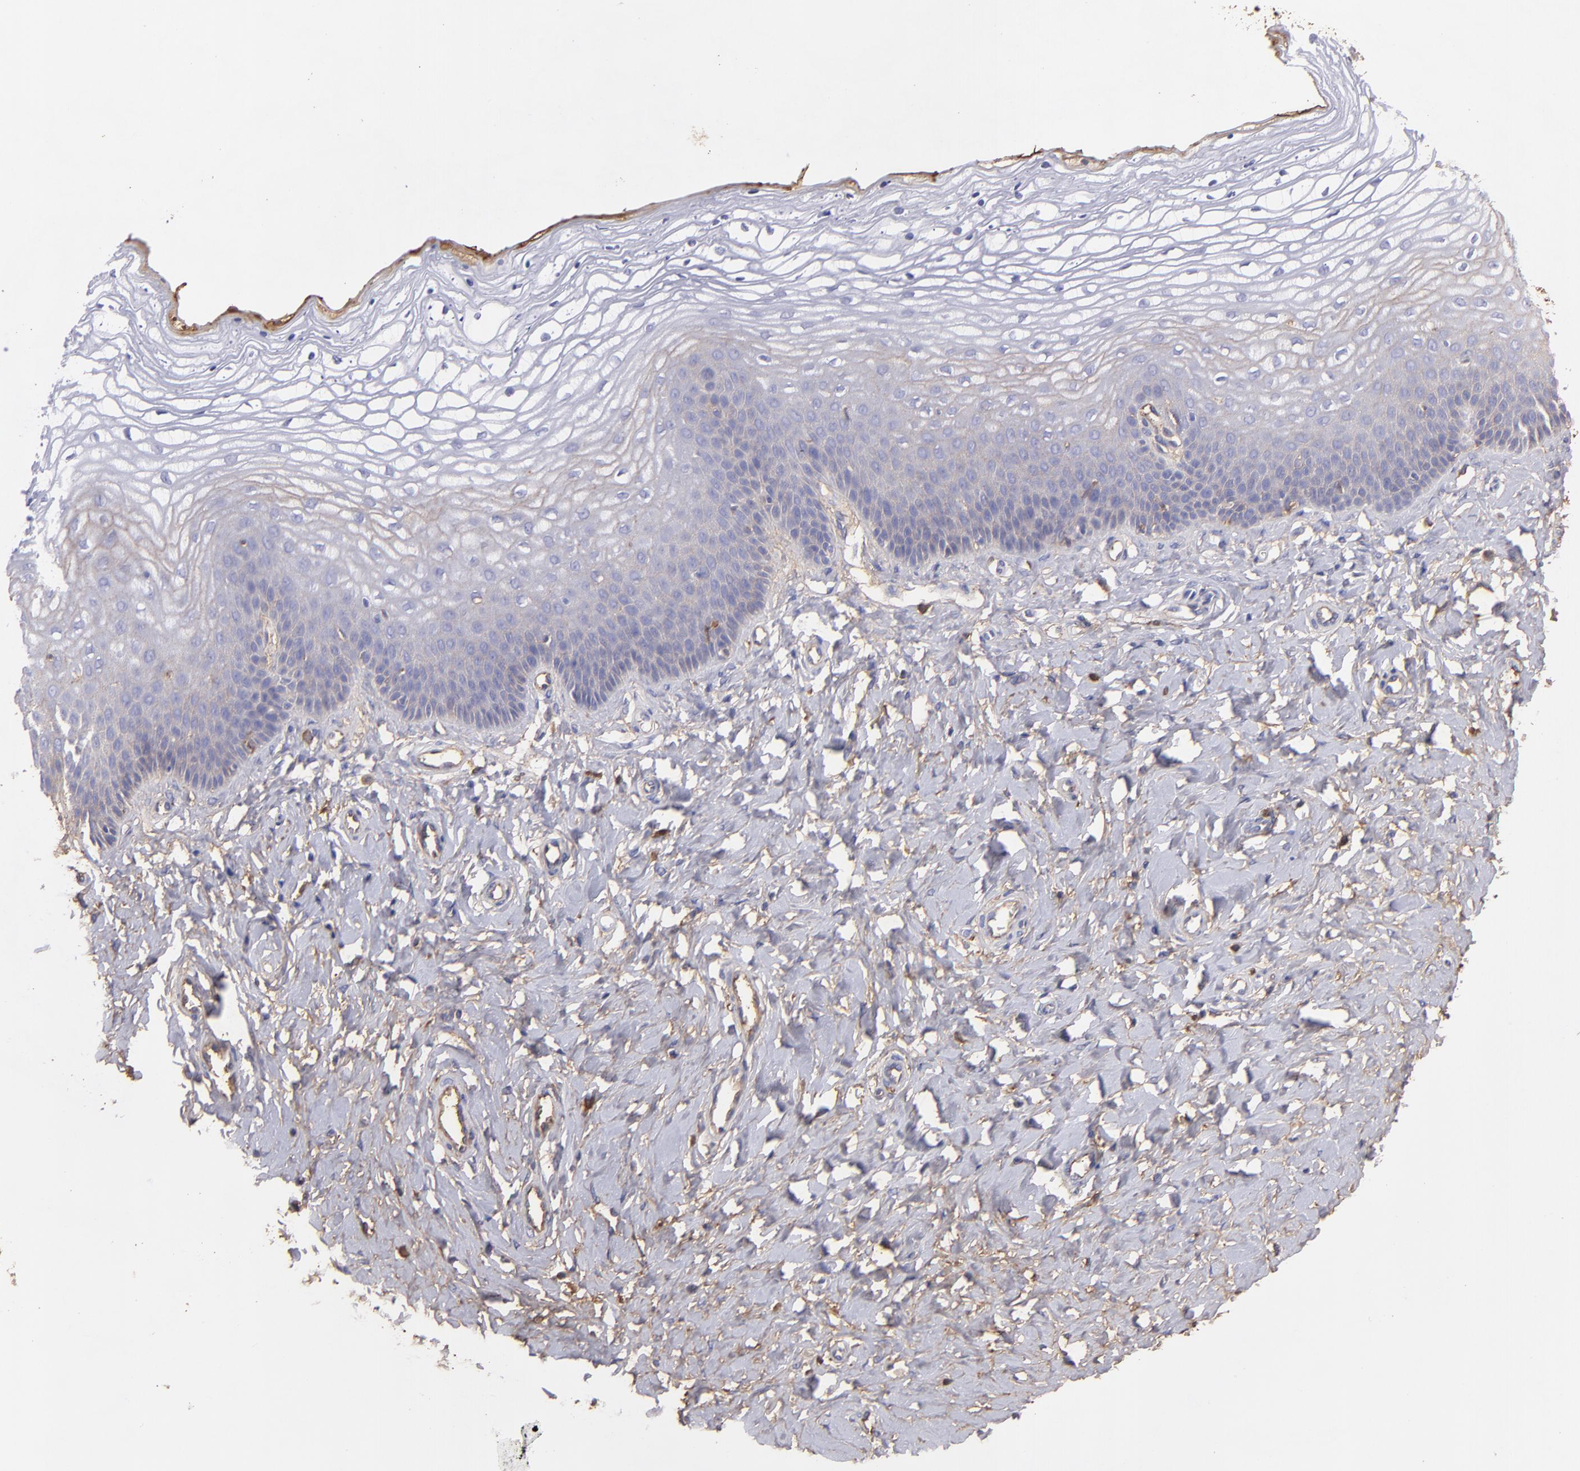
{"staining": {"intensity": "weak", "quantity": "<25%", "location": "cytoplasmic/membranous"}, "tissue": "vagina", "cell_type": "Squamous epithelial cells", "image_type": "normal", "snomed": [{"axis": "morphology", "description": "Normal tissue, NOS"}, {"axis": "topography", "description": "Vagina"}], "caption": "Vagina stained for a protein using IHC displays no staining squamous epithelial cells.", "gene": "FGB", "patient": {"sex": "female", "age": 68}}